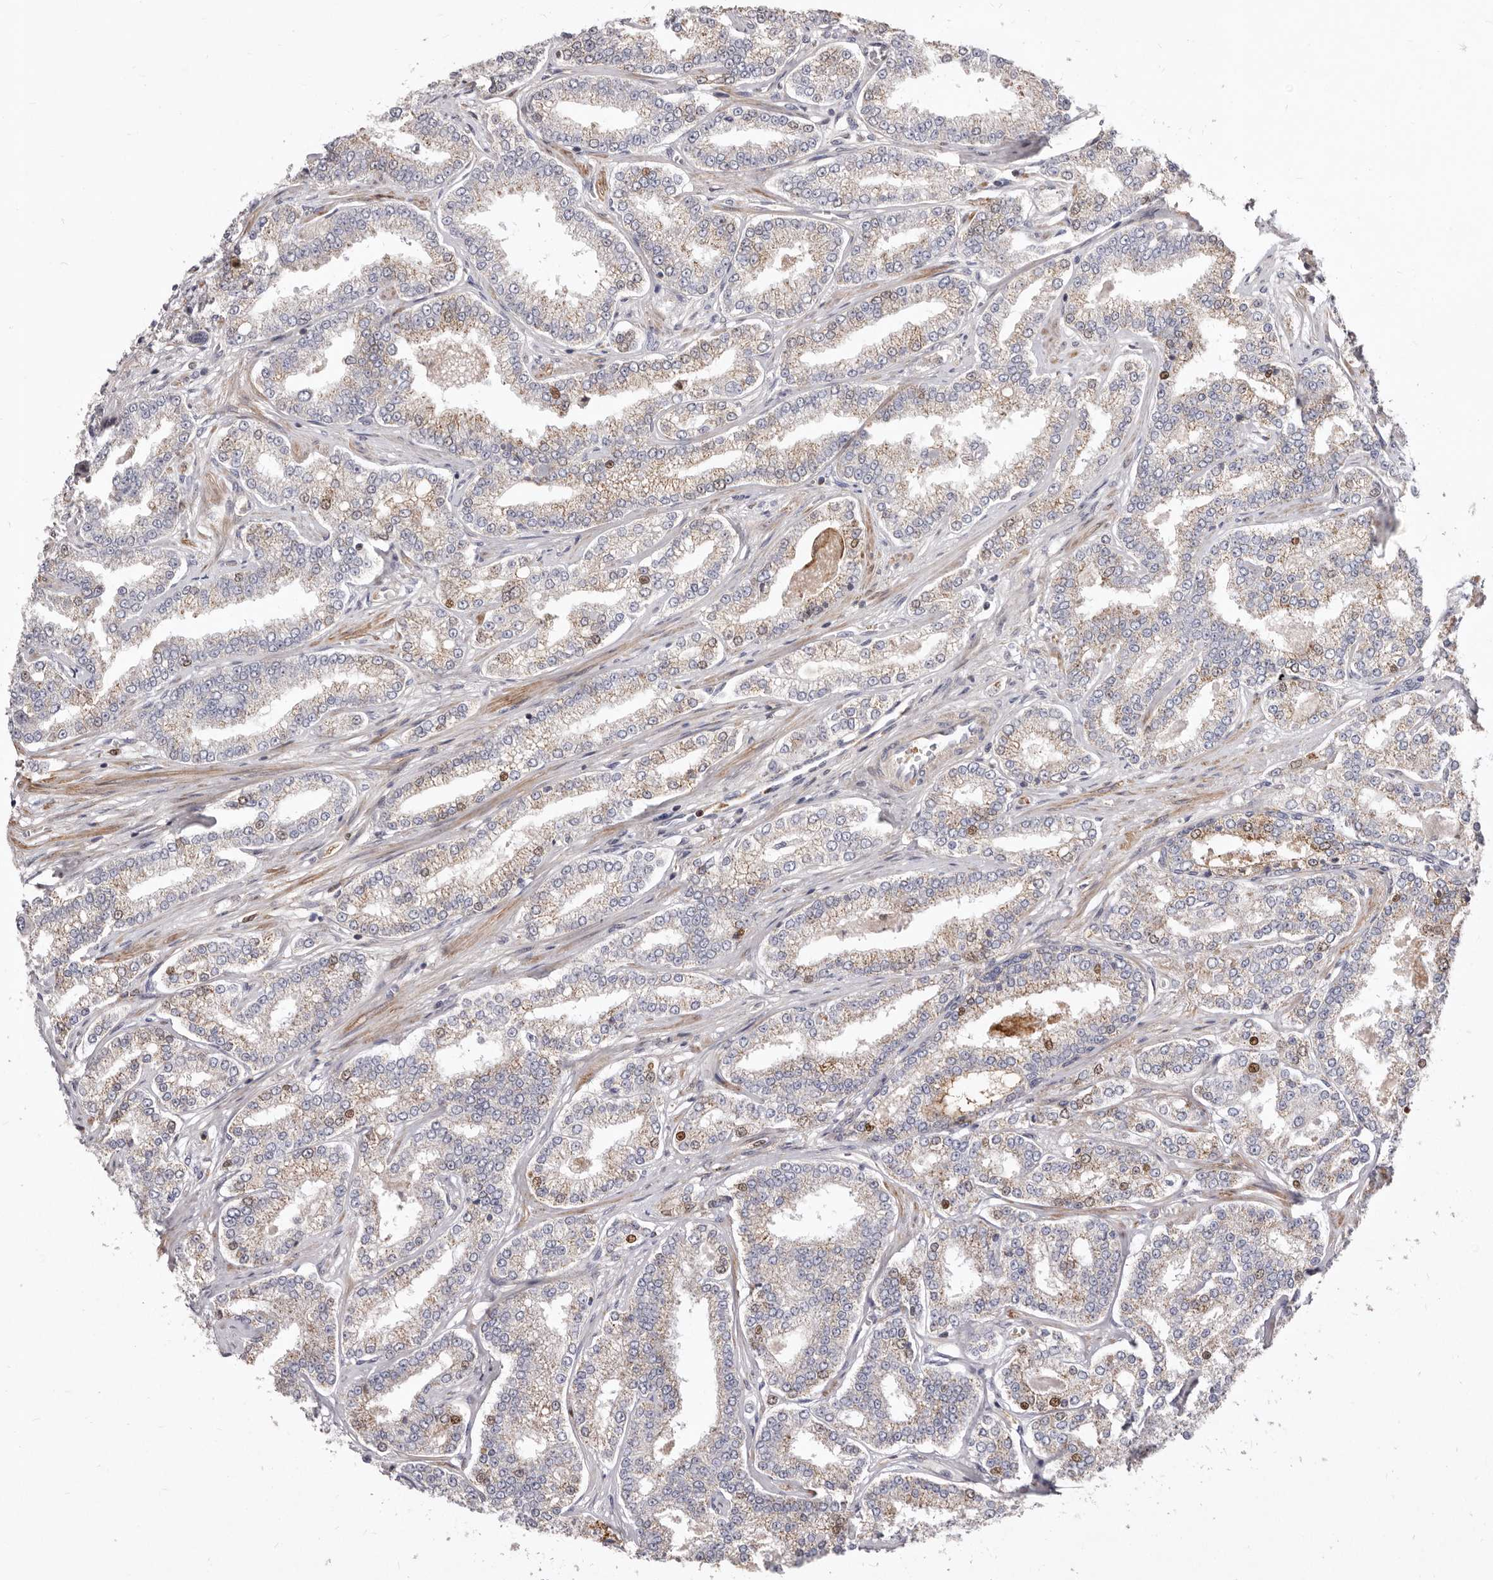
{"staining": {"intensity": "moderate", "quantity": "25%-75%", "location": "cytoplasmic/membranous,nuclear"}, "tissue": "prostate cancer", "cell_type": "Tumor cells", "image_type": "cancer", "snomed": [{"axis": "morphology", "description": "Normal tissue, NOS"}, {"axis": "morphology", "description": "Adenocarcinoma, High grade"}, {"axis": "topography", "description": "Prostate"}], "caption": "An image of human high-grade adenocarcinoma (prostate) stained for a protein demonstrates moderate cytoplasmic/membranous and nuclear brown staining in tumor cells.", "gene": "NUBPL", "patient": {"sex": "male", "age": 83}}